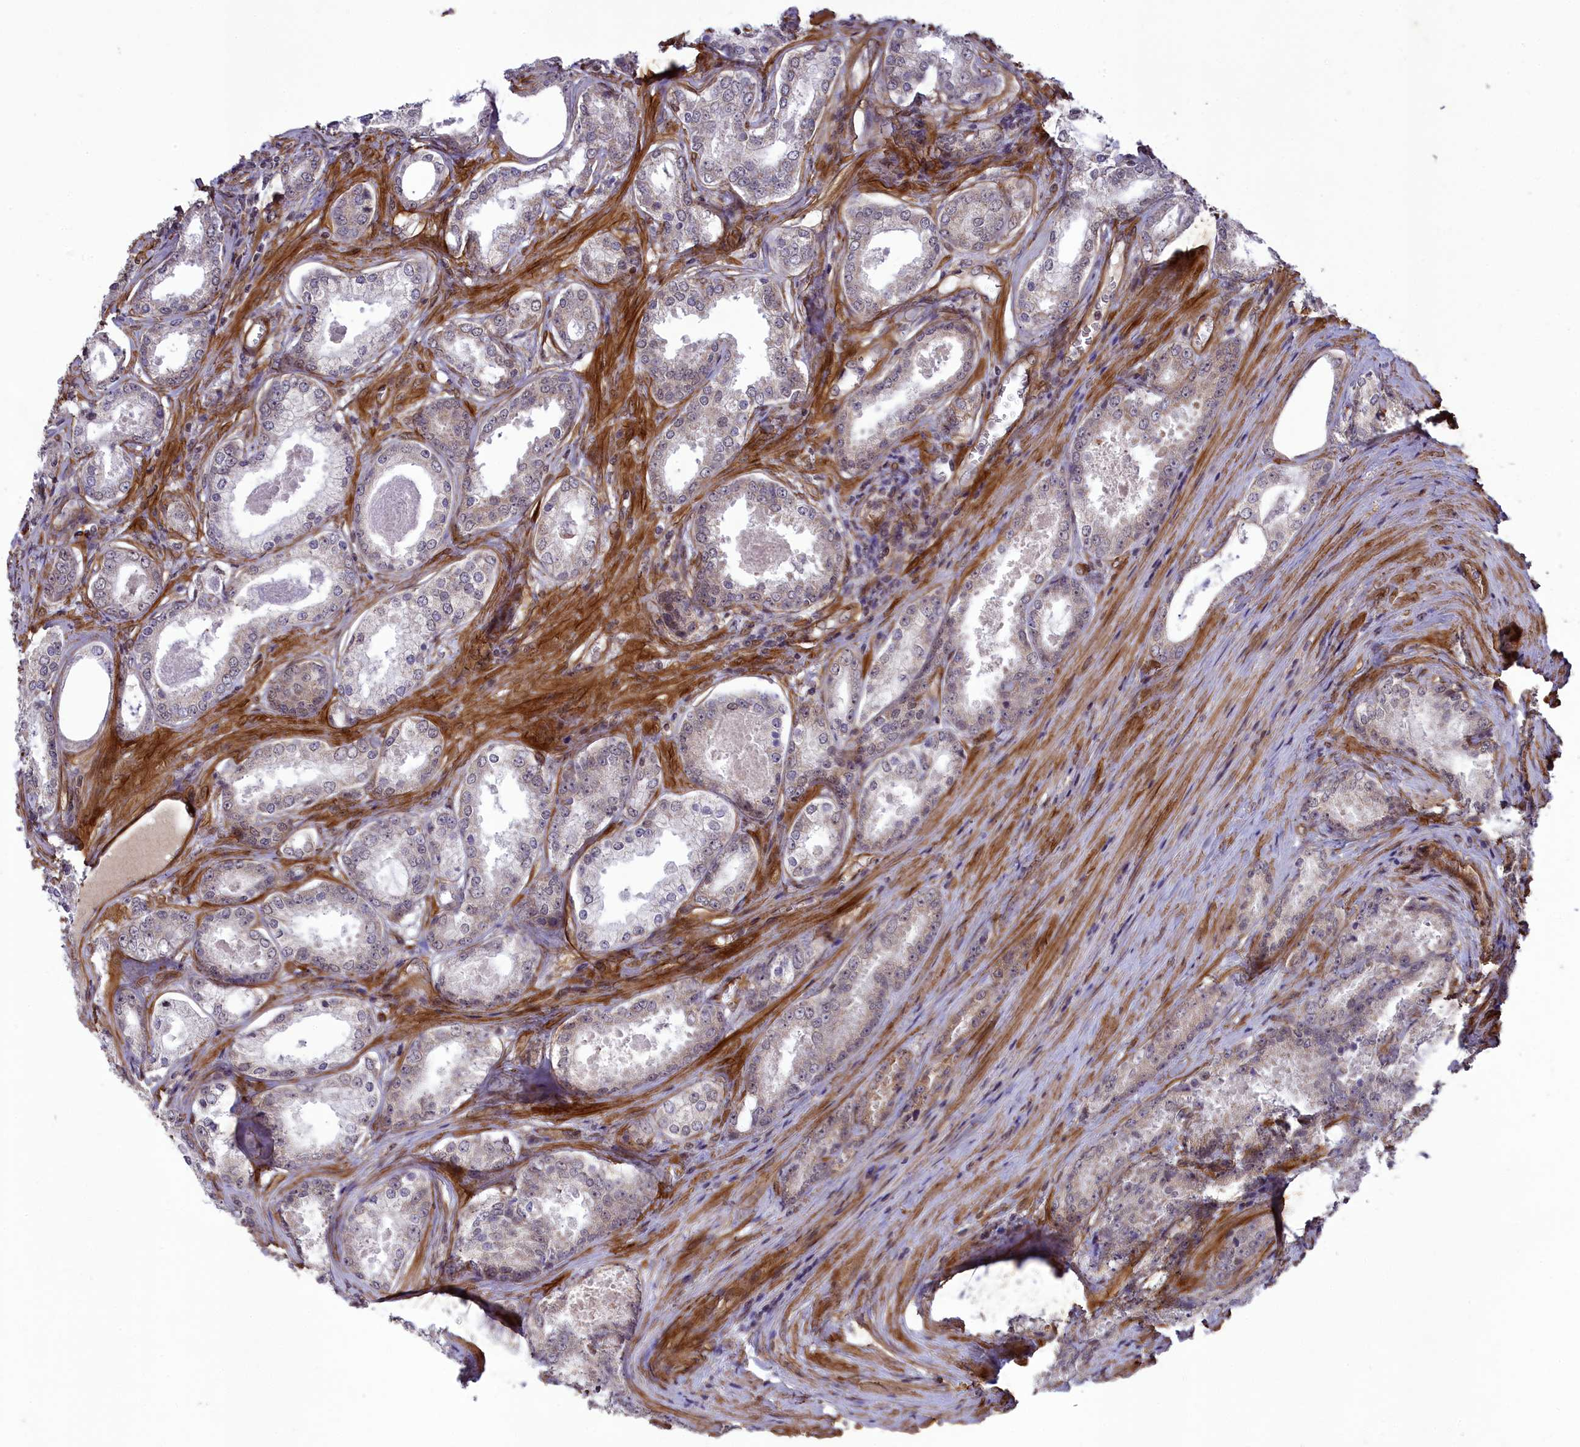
{"staining": {"intensity": "negative", "quantity": "none", "location": "none"}, "tissue": "prostate cancer", "cell_type": "Tumor cells", "image_type": "cancer", "snomed": [{"axis": "morphology", "description": "Adenocarcinoma, Low grade"}, {"axis": "topography", "description": "Prostate"}], "caption": "Protein analysis of prostate adenocarcinoma (low-grade) shows no significant expression in tumor cells. The staining is performed using DAB brown chromogen with nuclei counter-stained in using hematoxylin.", "gene": "TNS1", "patient": {"sex": "male", "age": 68}}